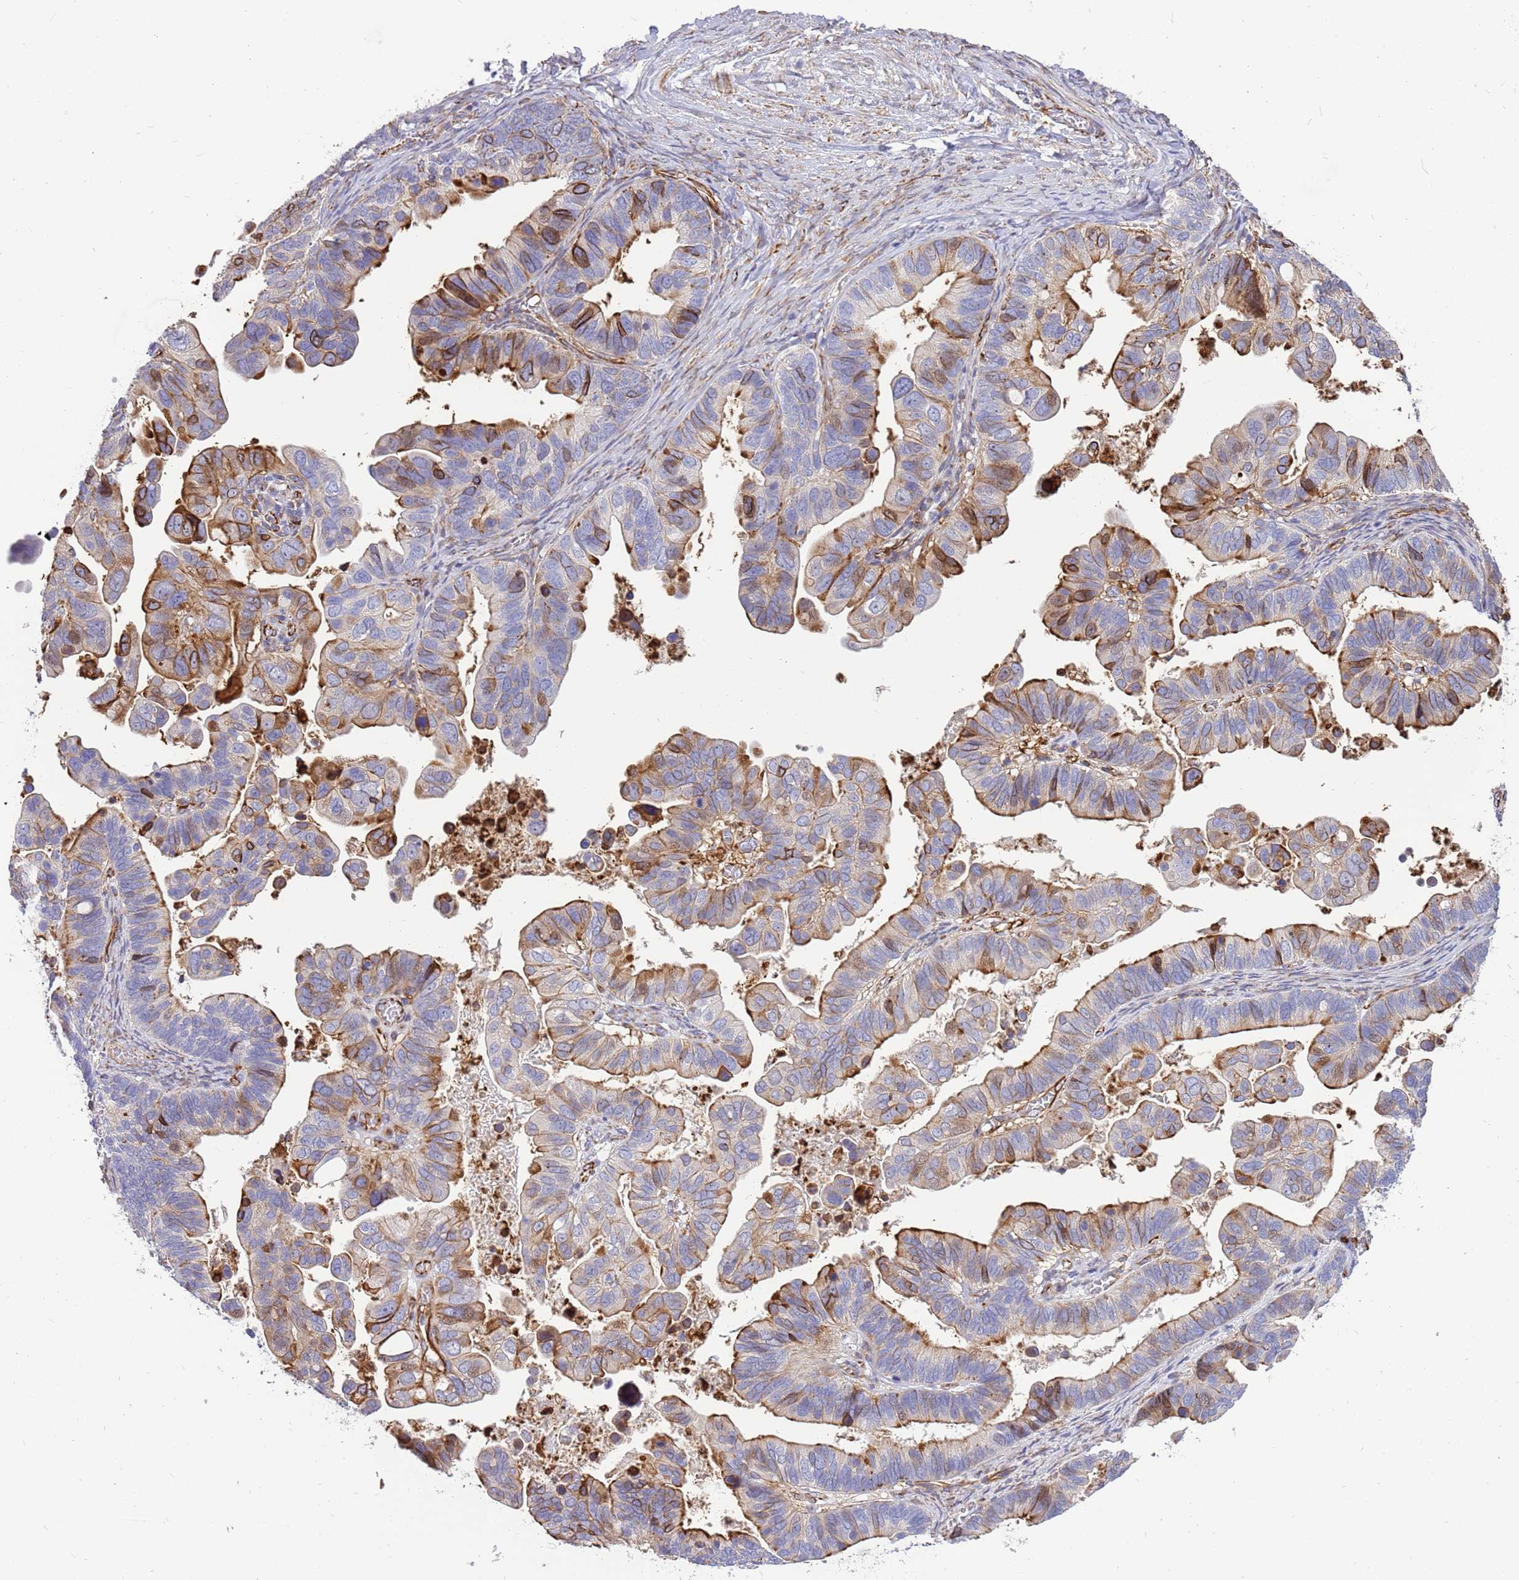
{"staining": {"intensity": "moderate", "quantity": "25%-75%", "location": "cytoplasmic/membranous"}, "tissue": "ovarian cancer", "cell_type": "Tumor cells", "image_type": "cancer", "snomed": [{"axis": "morphology", "description": "Cystadenocarcinoma, serous, NOS"}, {"axis": "topography", "description": "Ovary"}], "caption": "Protein expression analysis of human ovarian cancer reveals moderate cytoplasmic/membranous staining in approximately 25%-75% of tumor cells.", "gene": "ZDHHC1", "patient": {"sex": "female", "age": 56}}